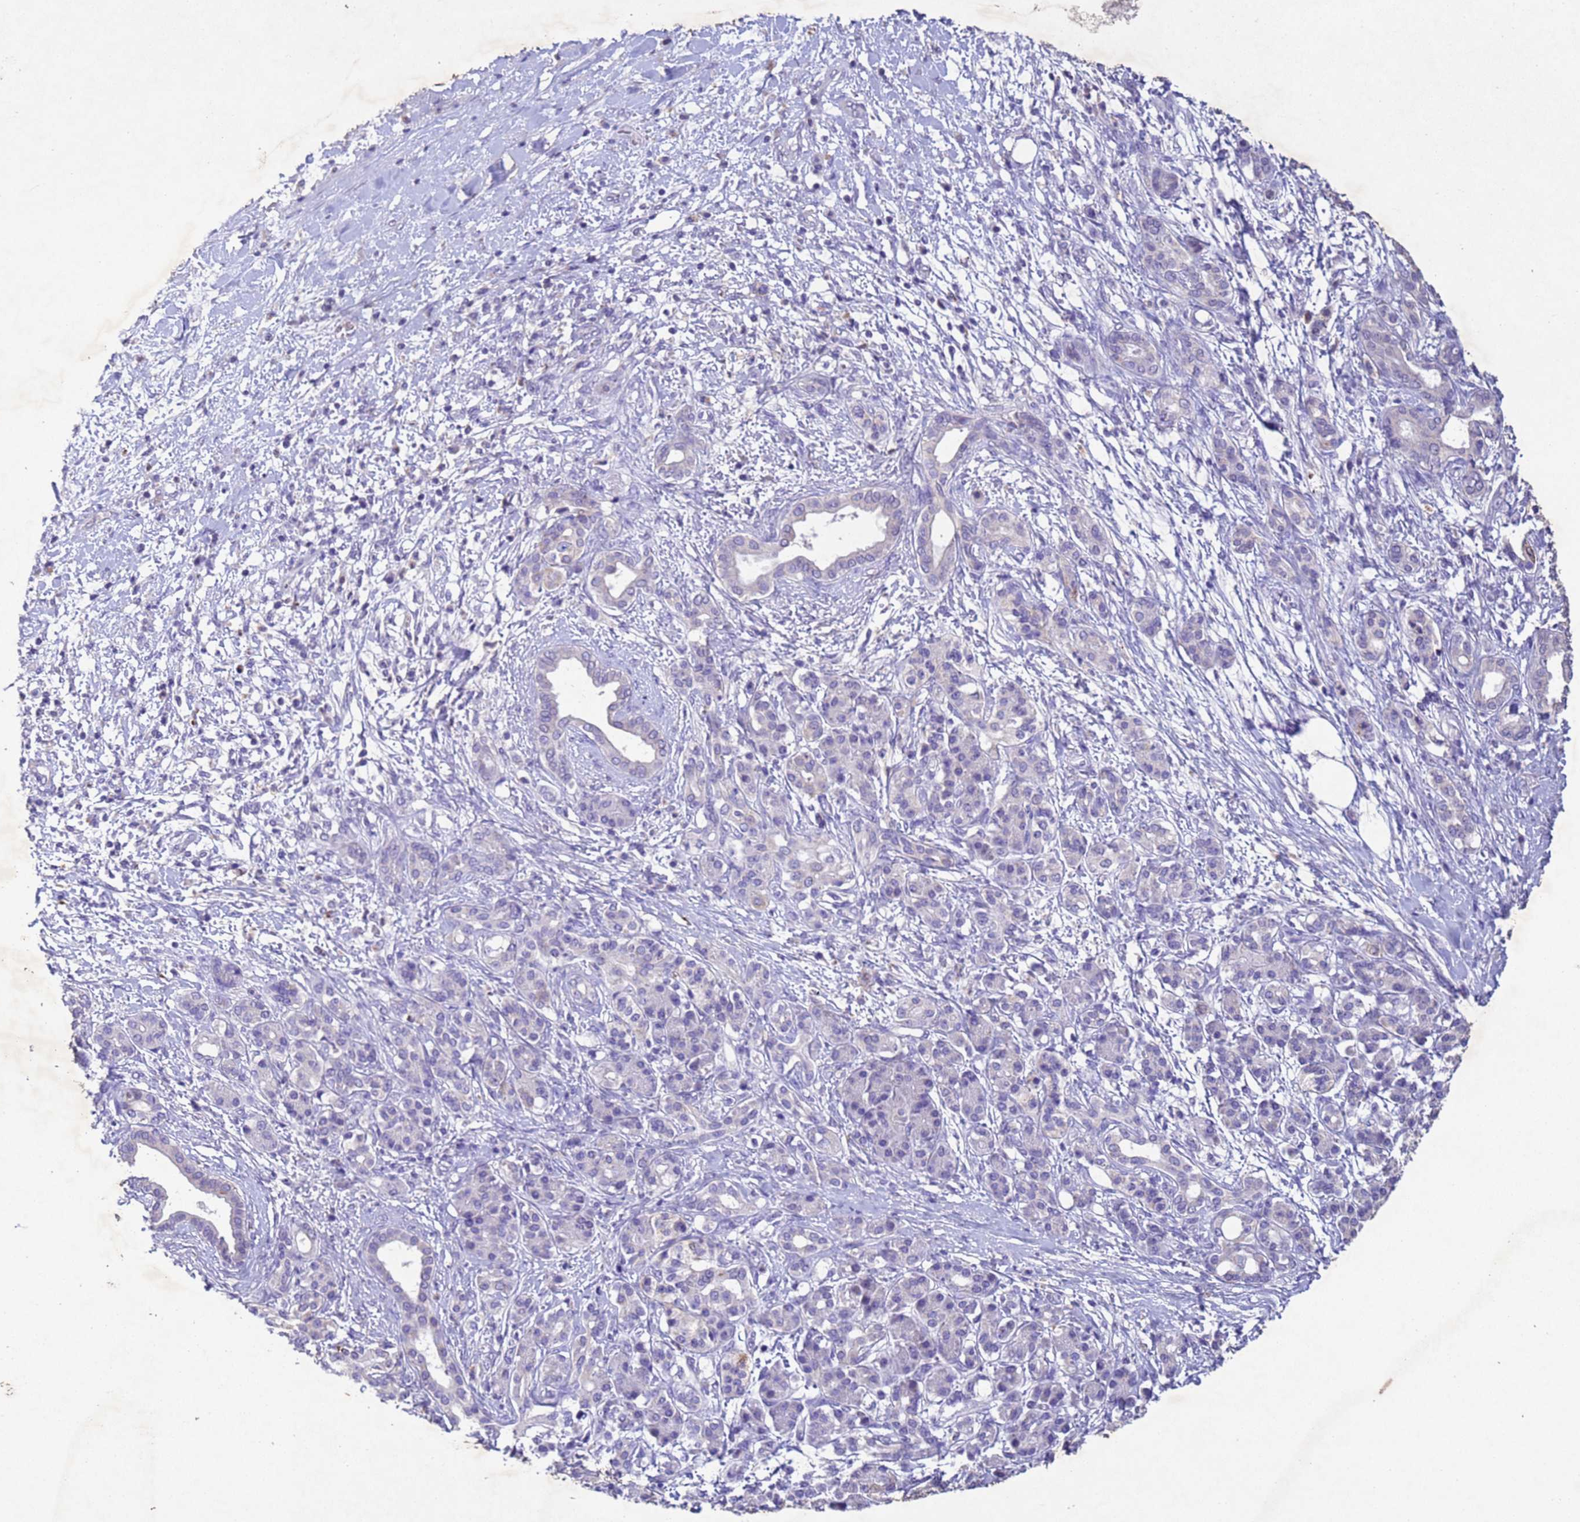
{"staining": {"intensity": "negative", "quantity": "none", "location": "none"}, "tissue": "pancreatic cancer", "cell_type": "Tumor cells", "image_type": "cancer", "snomed": [{"axis": "morphology", "description": "Adenocarcinoma, NOS"}, {"axis": "topography", "description": "Pancreas"}], "caption": "Immunohistochemistry micrograph of neoplastic tissue: human pancreatic cancer (adenocarcinoma) stained with DAB (3,3'-diaminobenzidine) displays no significant protein expression in tumor cells. (DAB (3,3'-diaminobenzidine) immunohistochemistry (IHC) with hematoxylin counter stain).", "gene": "NLRP11", "patient": {"sex": "female", "age": 55}}